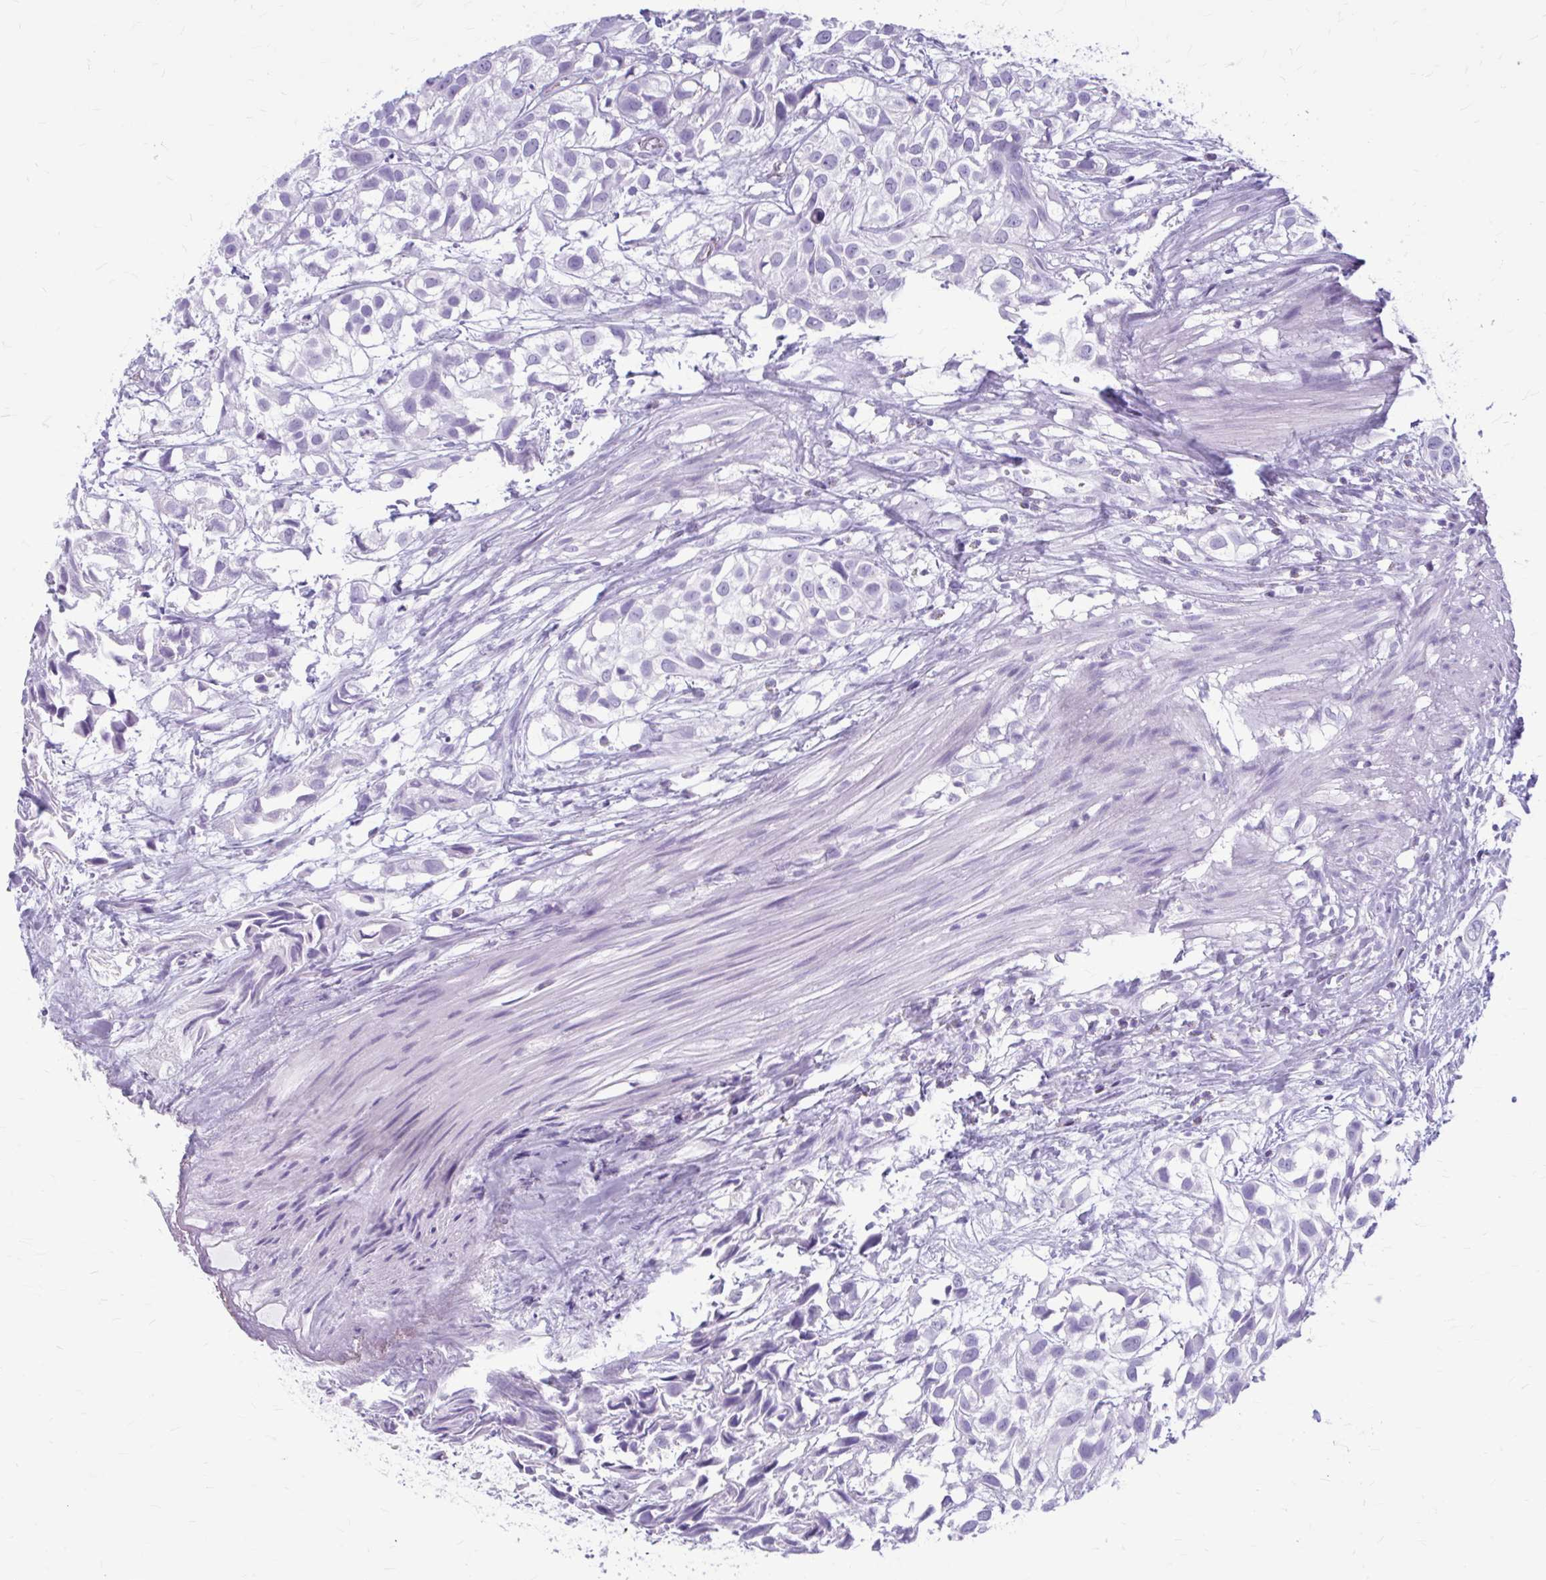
{"staining": {"intensity": "negative", "quantity": "none", "location": "none"}, "tissue": "urothelial cancer", "cell_type": "Tumor cells", "image_type": "cancer", "snomed": [{"axis": "morphology", "description": "Urothelial carcinoma, High grade"}, {"axis": "topography", "description": "Urinary bladder"}], "caption": "Immunohistochemistry (IHC) photomicrograph of human urothelial carcinoma (high-grade) stained for a protein (brown), which shows no expression in tumor cells.", "gene": "KLHDC7A", "patient": {"sex": "male", "age": 56}}